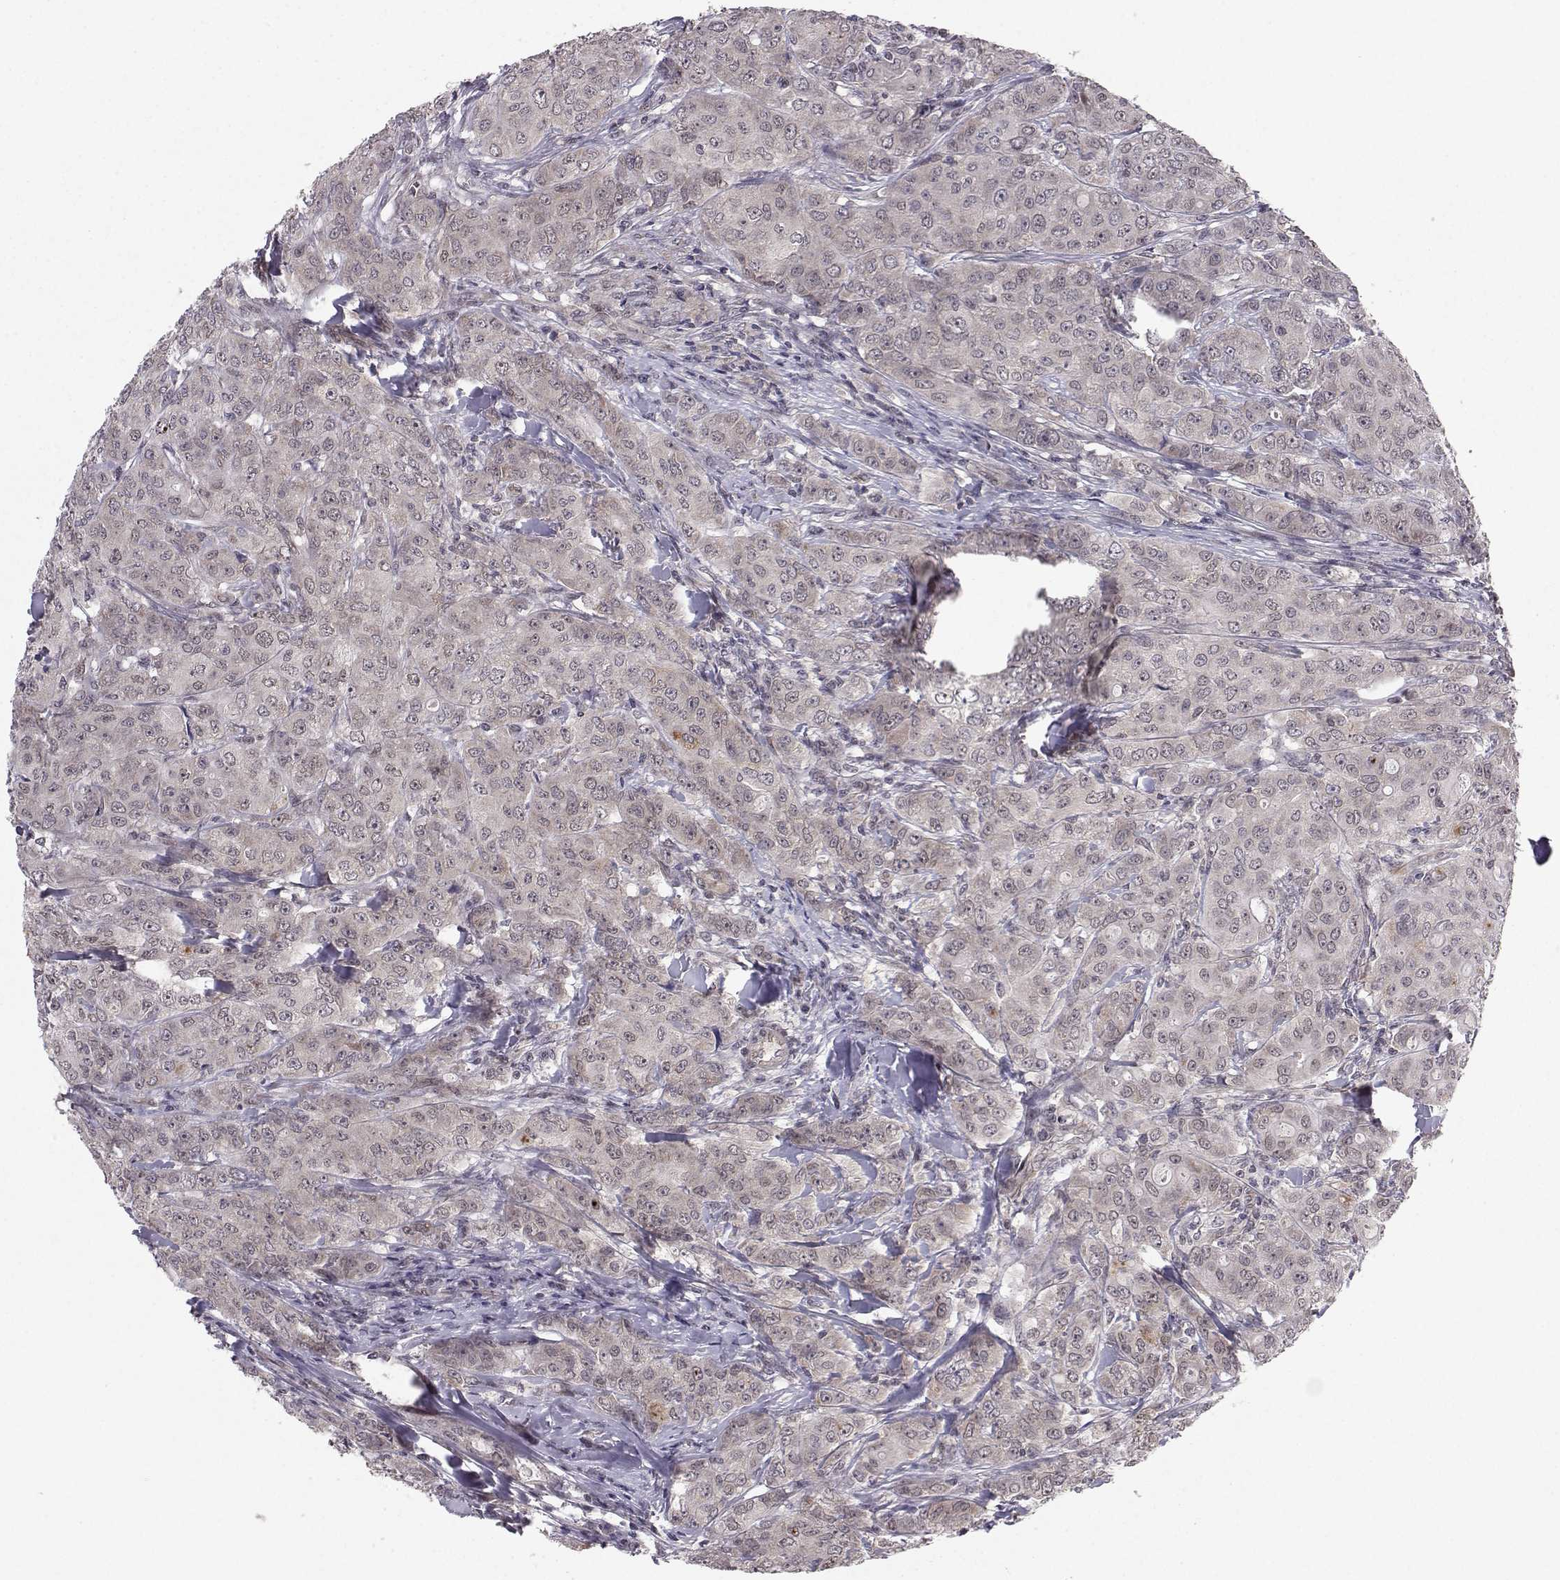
{"staining": {"intensity": "weak", "quantity": ">75%", "location": "cytoplasmic/membranous"}, "tissue": "breast cancer", "cell_type": "Tumor cells", "image_type": "cancer", "snomed": [{"axis": "morphology", "description": "Duct carcinoma"}, {"axis": "topography", "description": "Breast"}], "caption": "Breast cancer stained with IHC displays weak cytoplasmic/membranous positivity in about >75% of tumor cells.", "gene": "PKN2", "patient": {"sex": "female", "age": 43}}